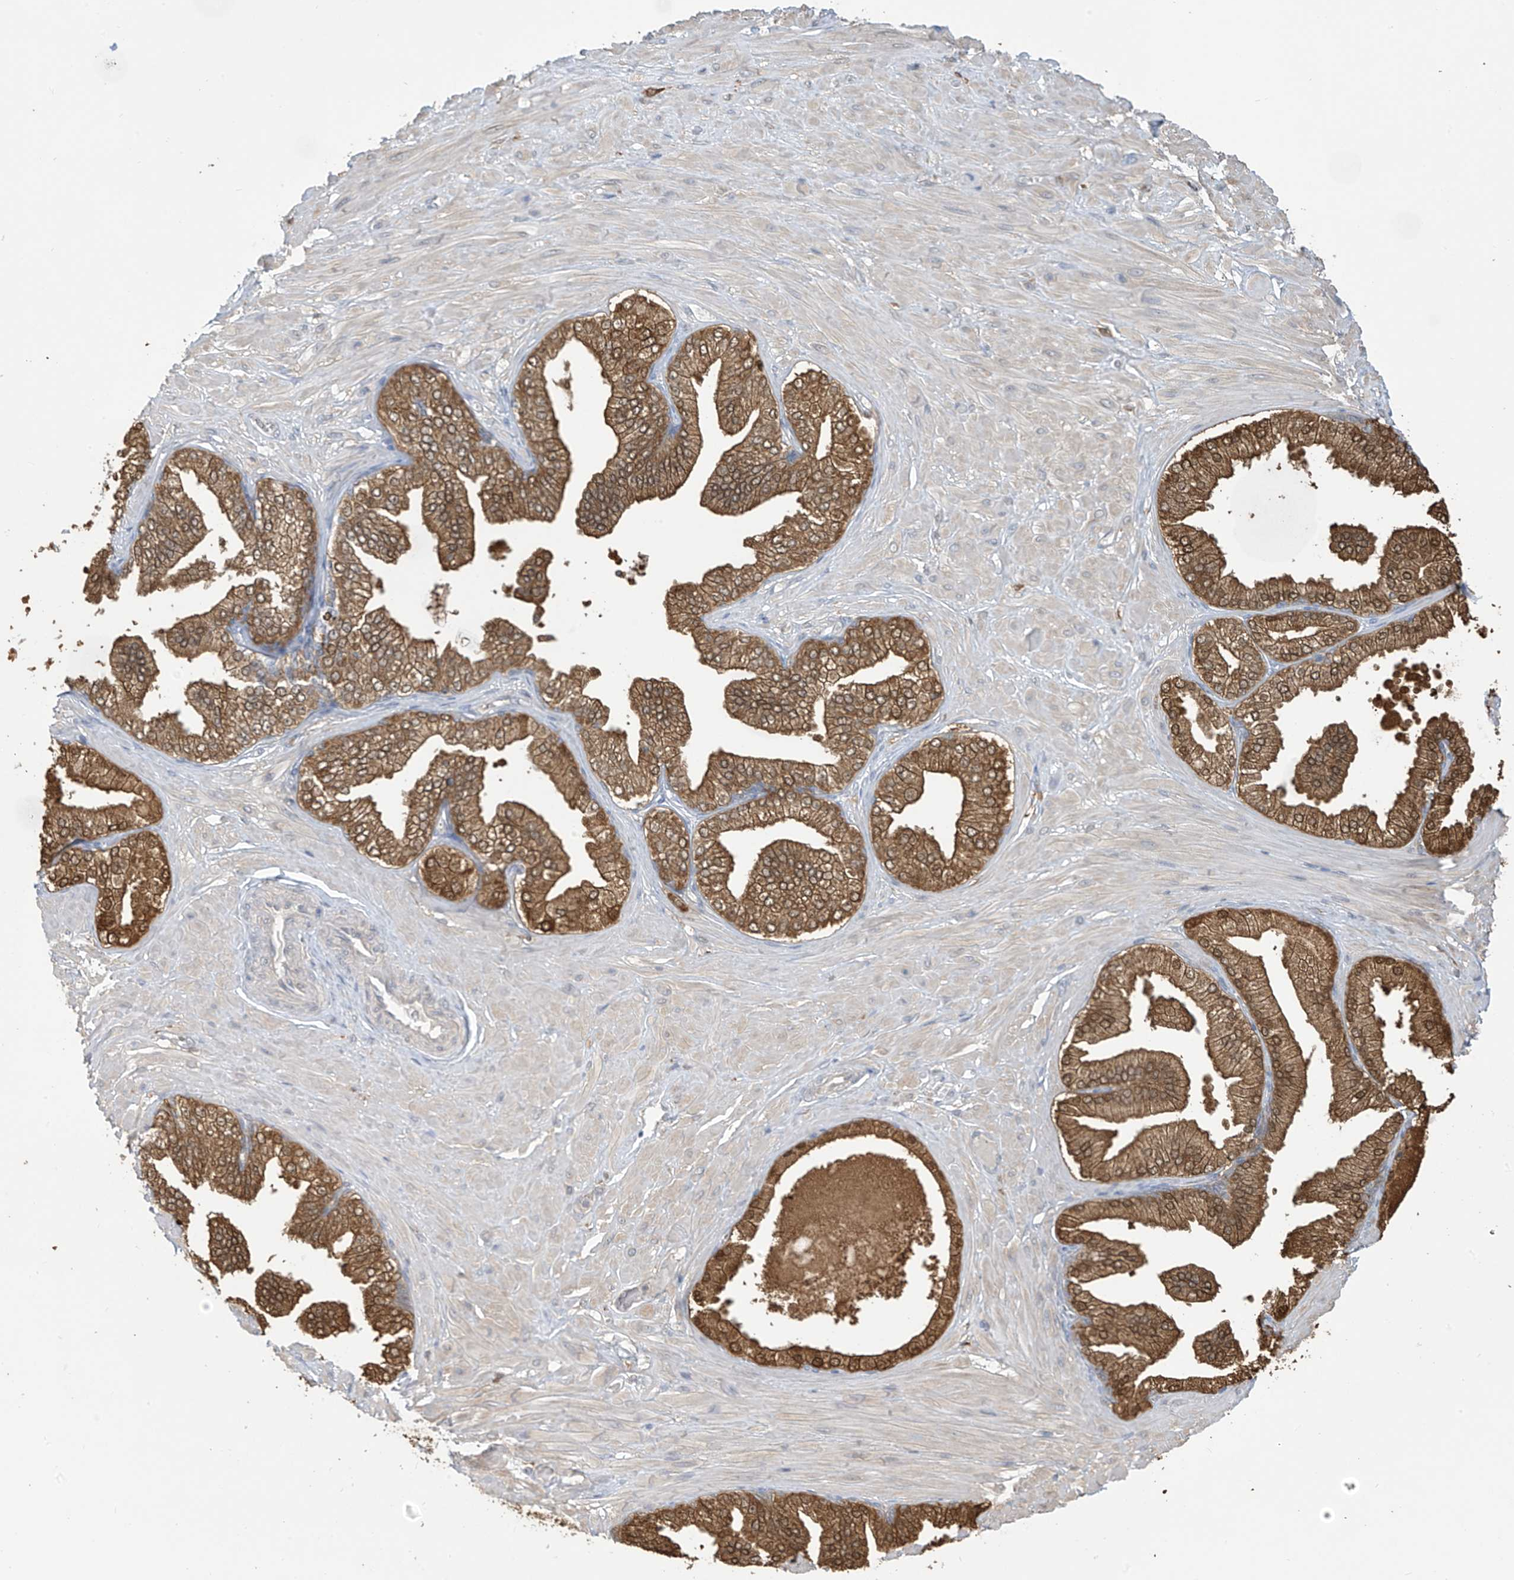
{"staining": {"intensity": "strong", "quantity": "25%-75%", "location": "nuclear"}, "tissue": "adipose tissue", "cell_type": "Adipocytes", "image_type": "normal", "snomed": [{"axis": "morphology", "description": "Normal tissue, NOS"}, {"axis": "morphology", "description": "Adenocarcinoma, Low grade"}, {"axis": "topography", "description": "Prostate"}, {"axis": "topography", "description": "Peripheral nerve tissue"}], "caption": "This is a photomicrograph of immunohistochemistry staining of benign adipose tissue, which shows strong staining in the nuclear of adipocytes.", "gene": "IDH1", "patient": {"sex": "male", "age": 63}}